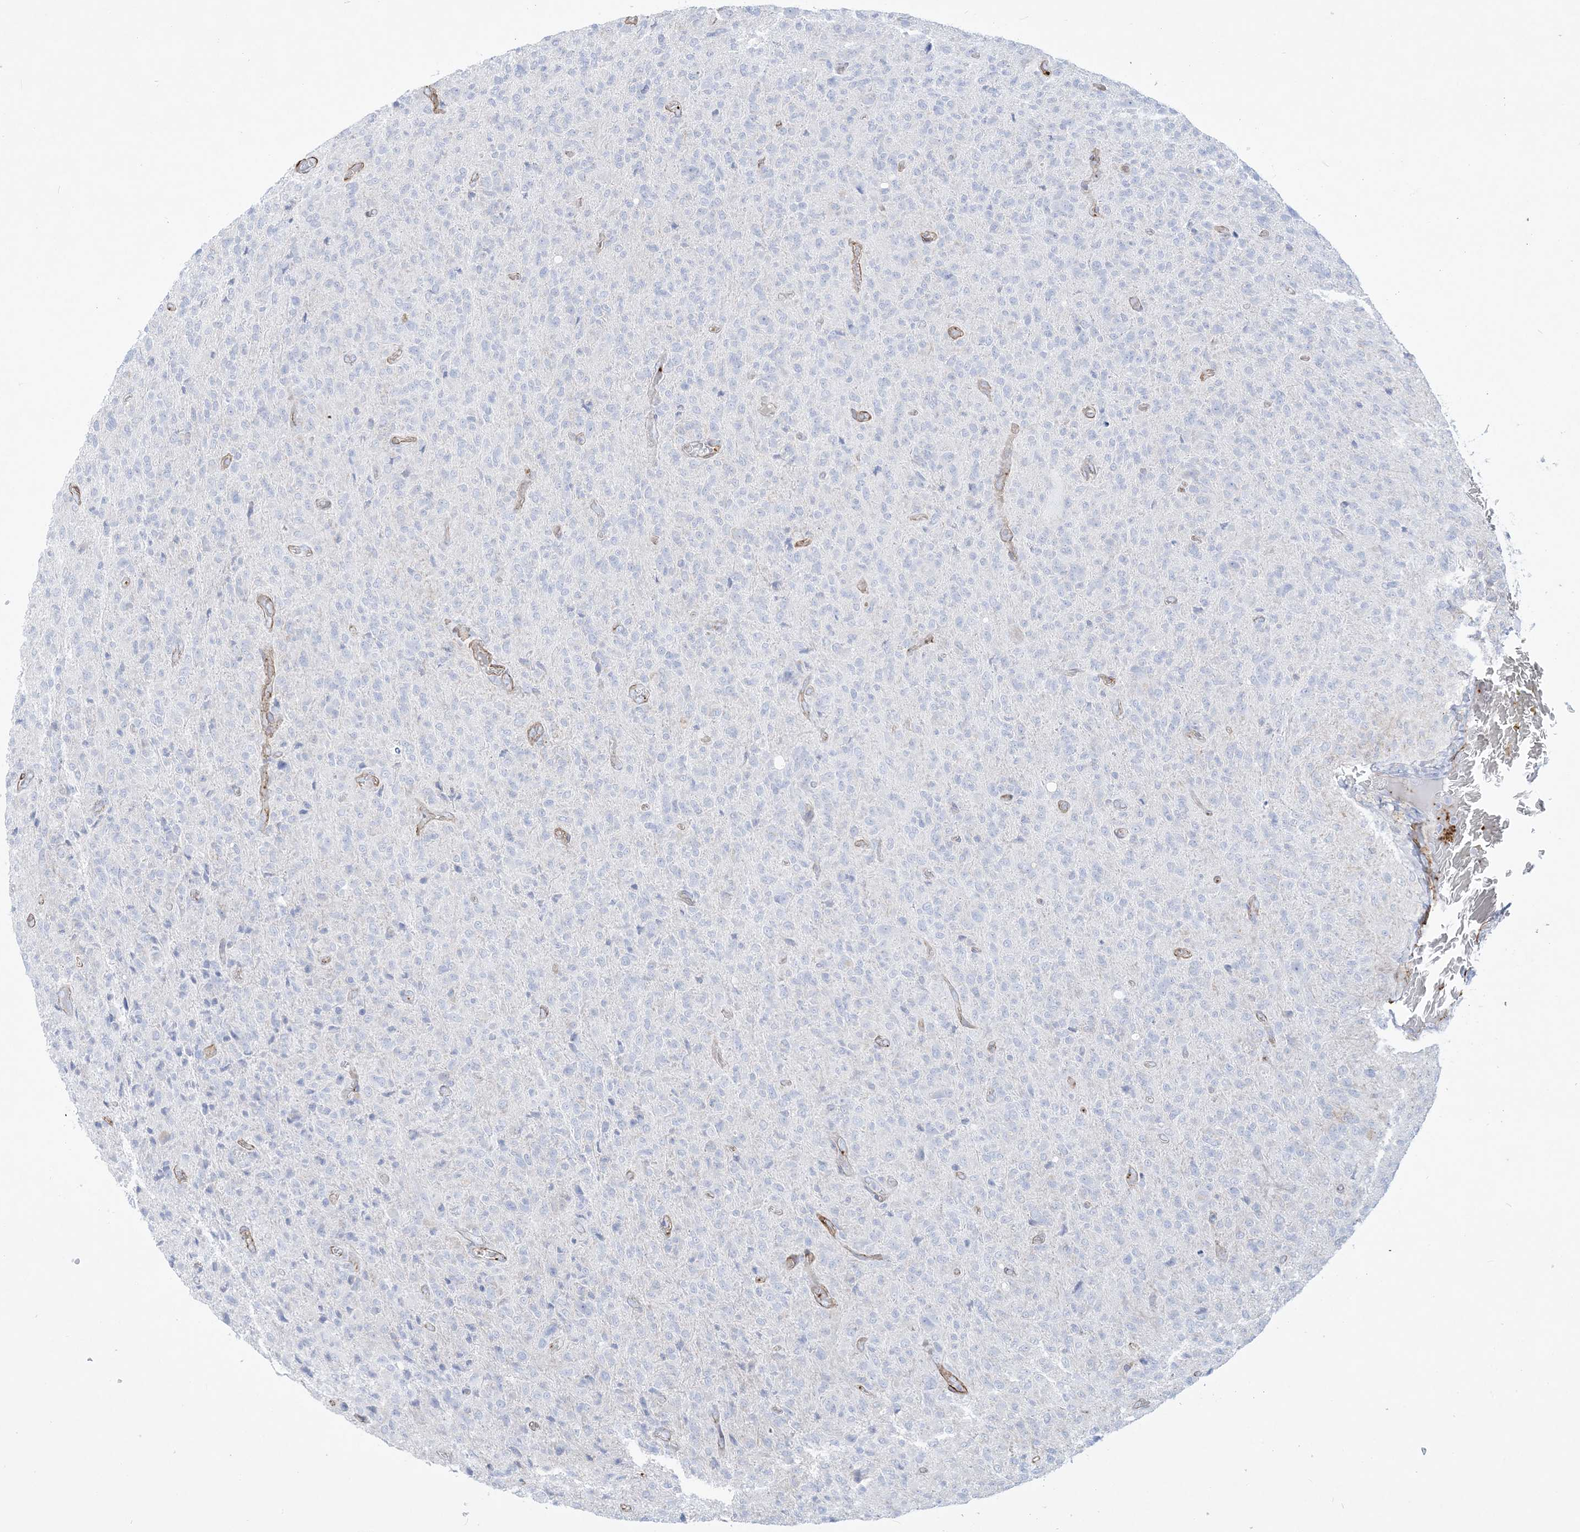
{"staining": {"intensity": "negative", "quantity": "none", "location": "none"}, "tissue": "glioma", "cell_type": "Tumor cells", "image_type": "cancer", "snomed": [{"axis": "morphology", "description": "Glioma, malignant, High grade"}, {"axis": "topography", "description": "Brain"}], "caption": "Photomicrograph shows no significant protein staining in tumor cells of malignant glioma (high-grade).", "gene": "B3GNT7", "patient": {"sex": "female", "age": 57}}